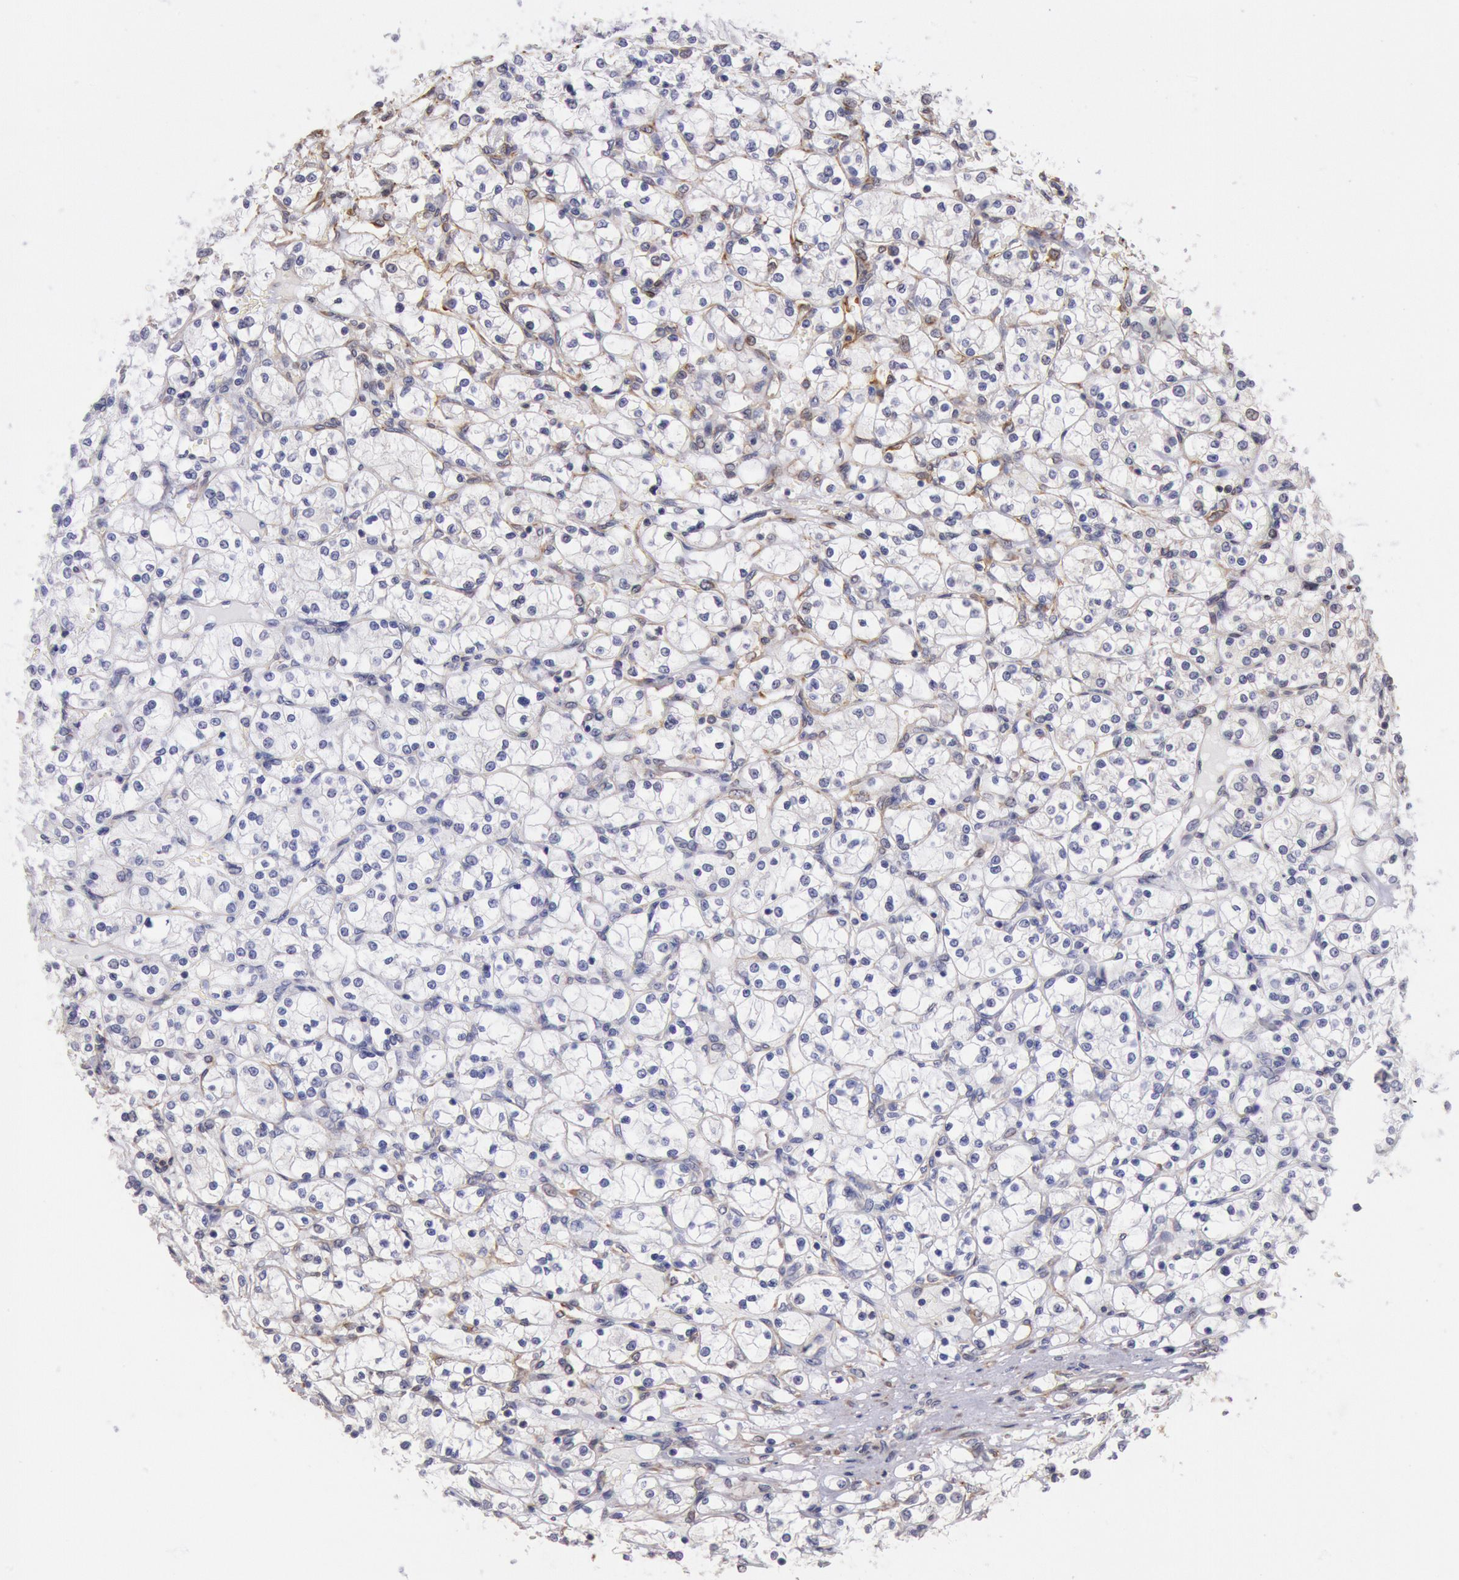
{"staining": {"intensity": "negative", "quantity": "none", "location": "none"}, "tissue": "renal cancer", "cell_type": "Tumor cells", "image_type": "cancer", "snomed": [{"axis": "morphology", "description": "Adenocarcinoma, NOS"}, {"axis": "topography", "description": "Kidney"}], "caption": "This is an immunohistochemistry image of human renal cancer. There is no expression in tumor cells.", "gene": "DRG1", "patient": {"sex": "male", "age": 61}}